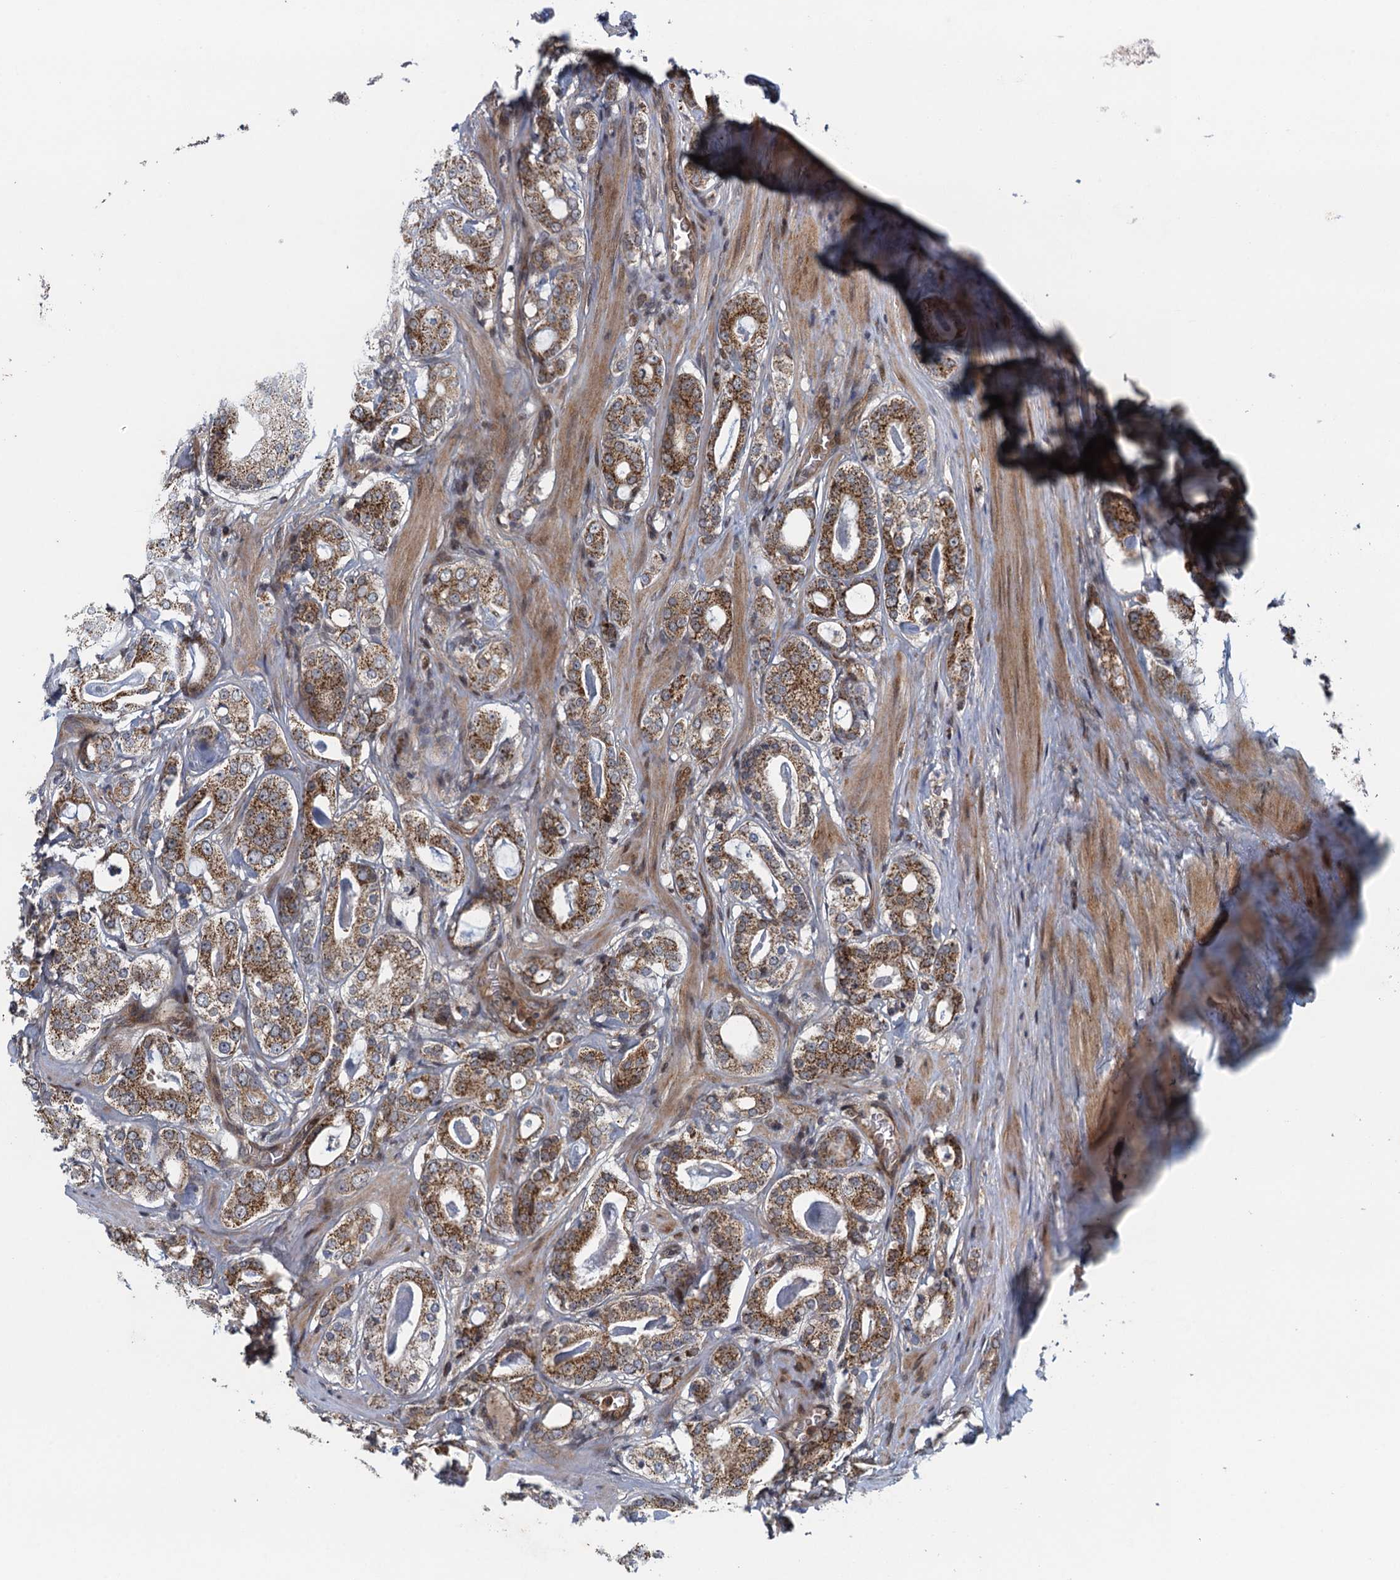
{"staining": {"intensity": "moderate", "quantity": ">75%", "location": "cytoplasmic/membranous"}, "tissue": "prostate cancer", "cell_type": "Tumor cells", "image_type": "cancer", "snomed": [{"axis": "morphology", "description": "Adenocarcinoma, High grade"}, {"axis": "topography", "description": "Prostate"}], "caption": "A brown stain highlights moderate cytoplasmic/membranous positivity of a protein in human prostate cancer tumor cells. (Stains: DAB in brown, nuclei in blue, Microscopy: brightfield microscopy at high magnification).", "gene": "NLRP10", "patient": {"sex": "male", "age": 63}}